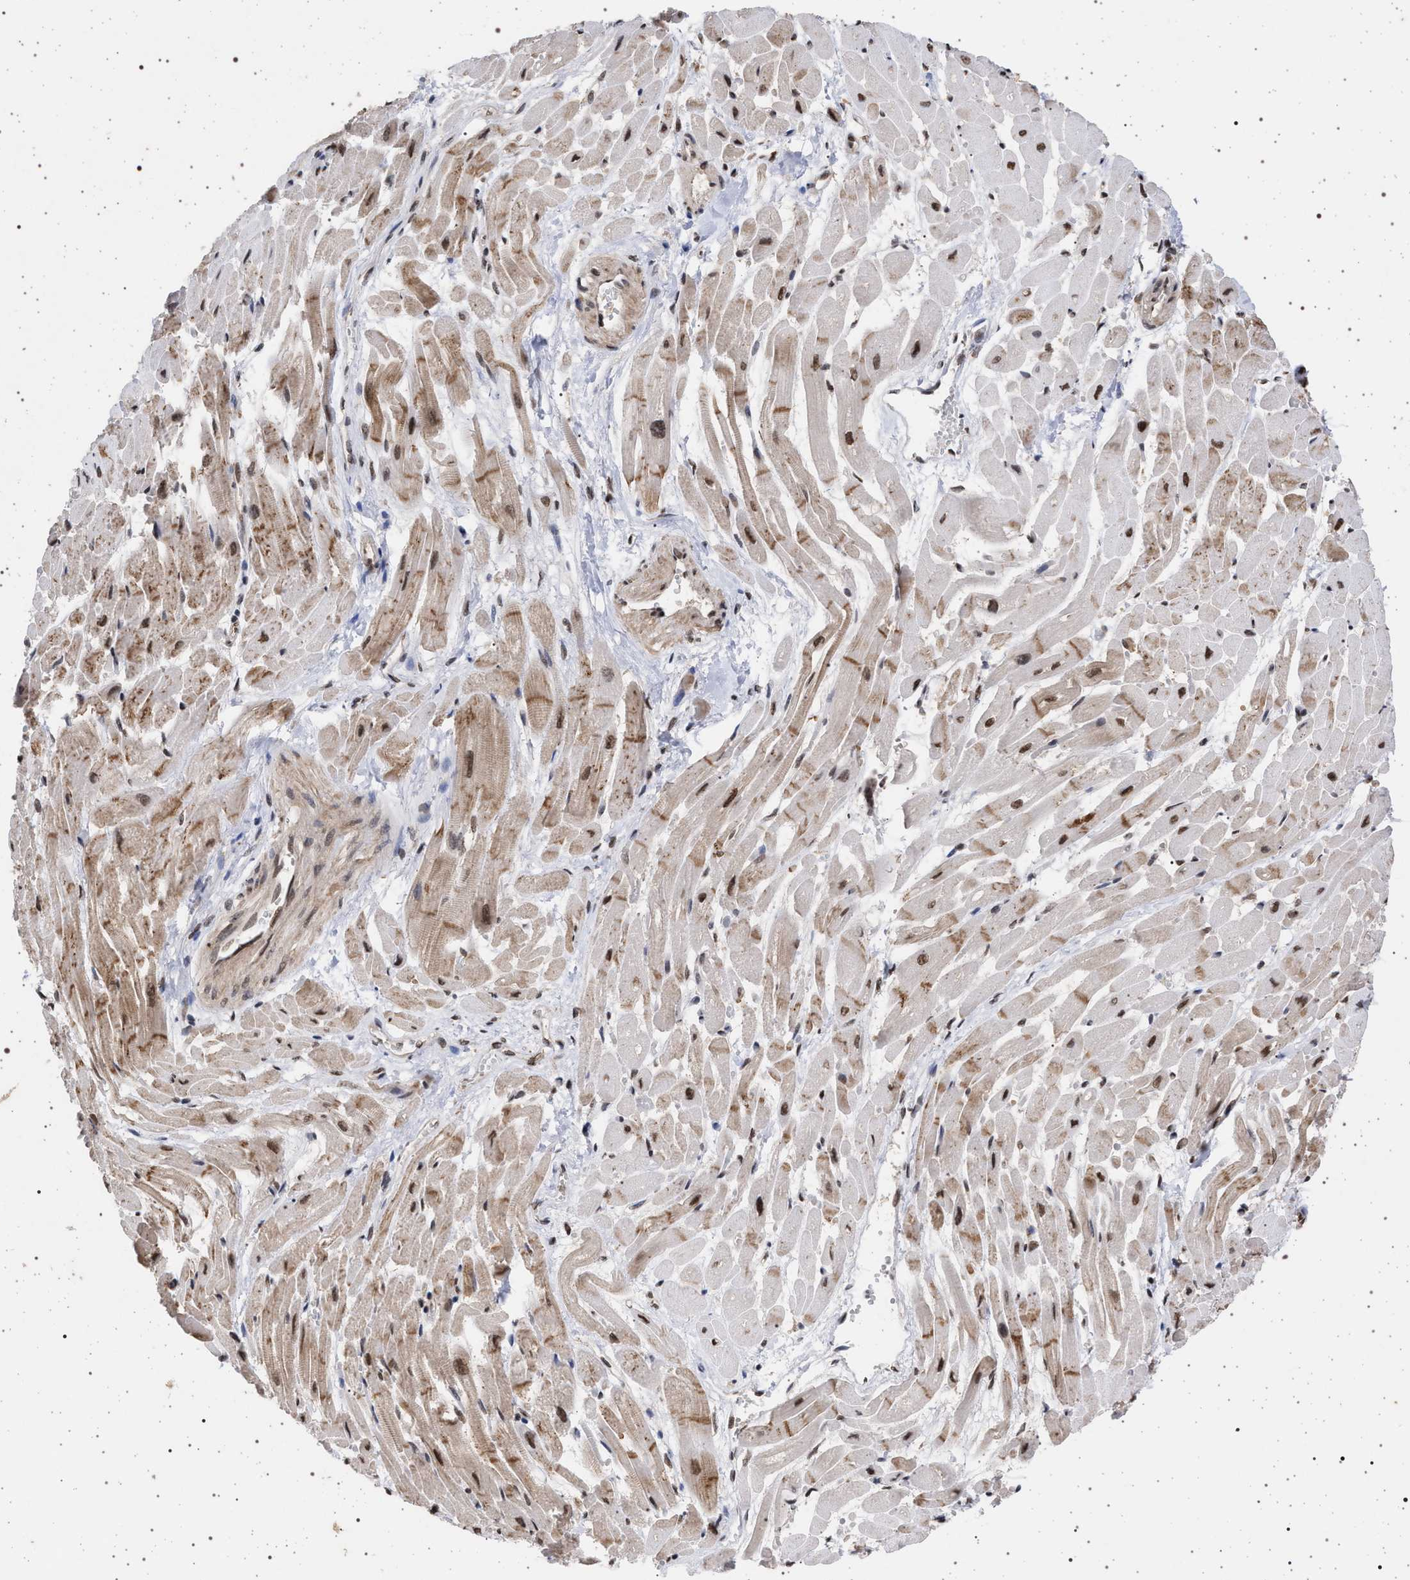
{"staining": {"intensity": "strong", "quantity": "25%-75%", "location": "cytoplasmic/membranous,nuclear"}, "tissue": "heart muscle", "cell_type": "Cardiomyocytes", "image_type": "normal", "snomed": [{"axis": "morphology", "description": "Normal tissue, NOS"}, {"axis": "topography", "description": "Heart"}], "caption": "DAB (3,3'-diaminobenzidine) immunohistochemical staining of benign human heart muscle displays strong cytoplasmic/membranous,nuclear protein positivity in about 25%-75% of cardiomyocytes.", "gene": "PHF12", "patient": {"sex": "male", "age": 45}}